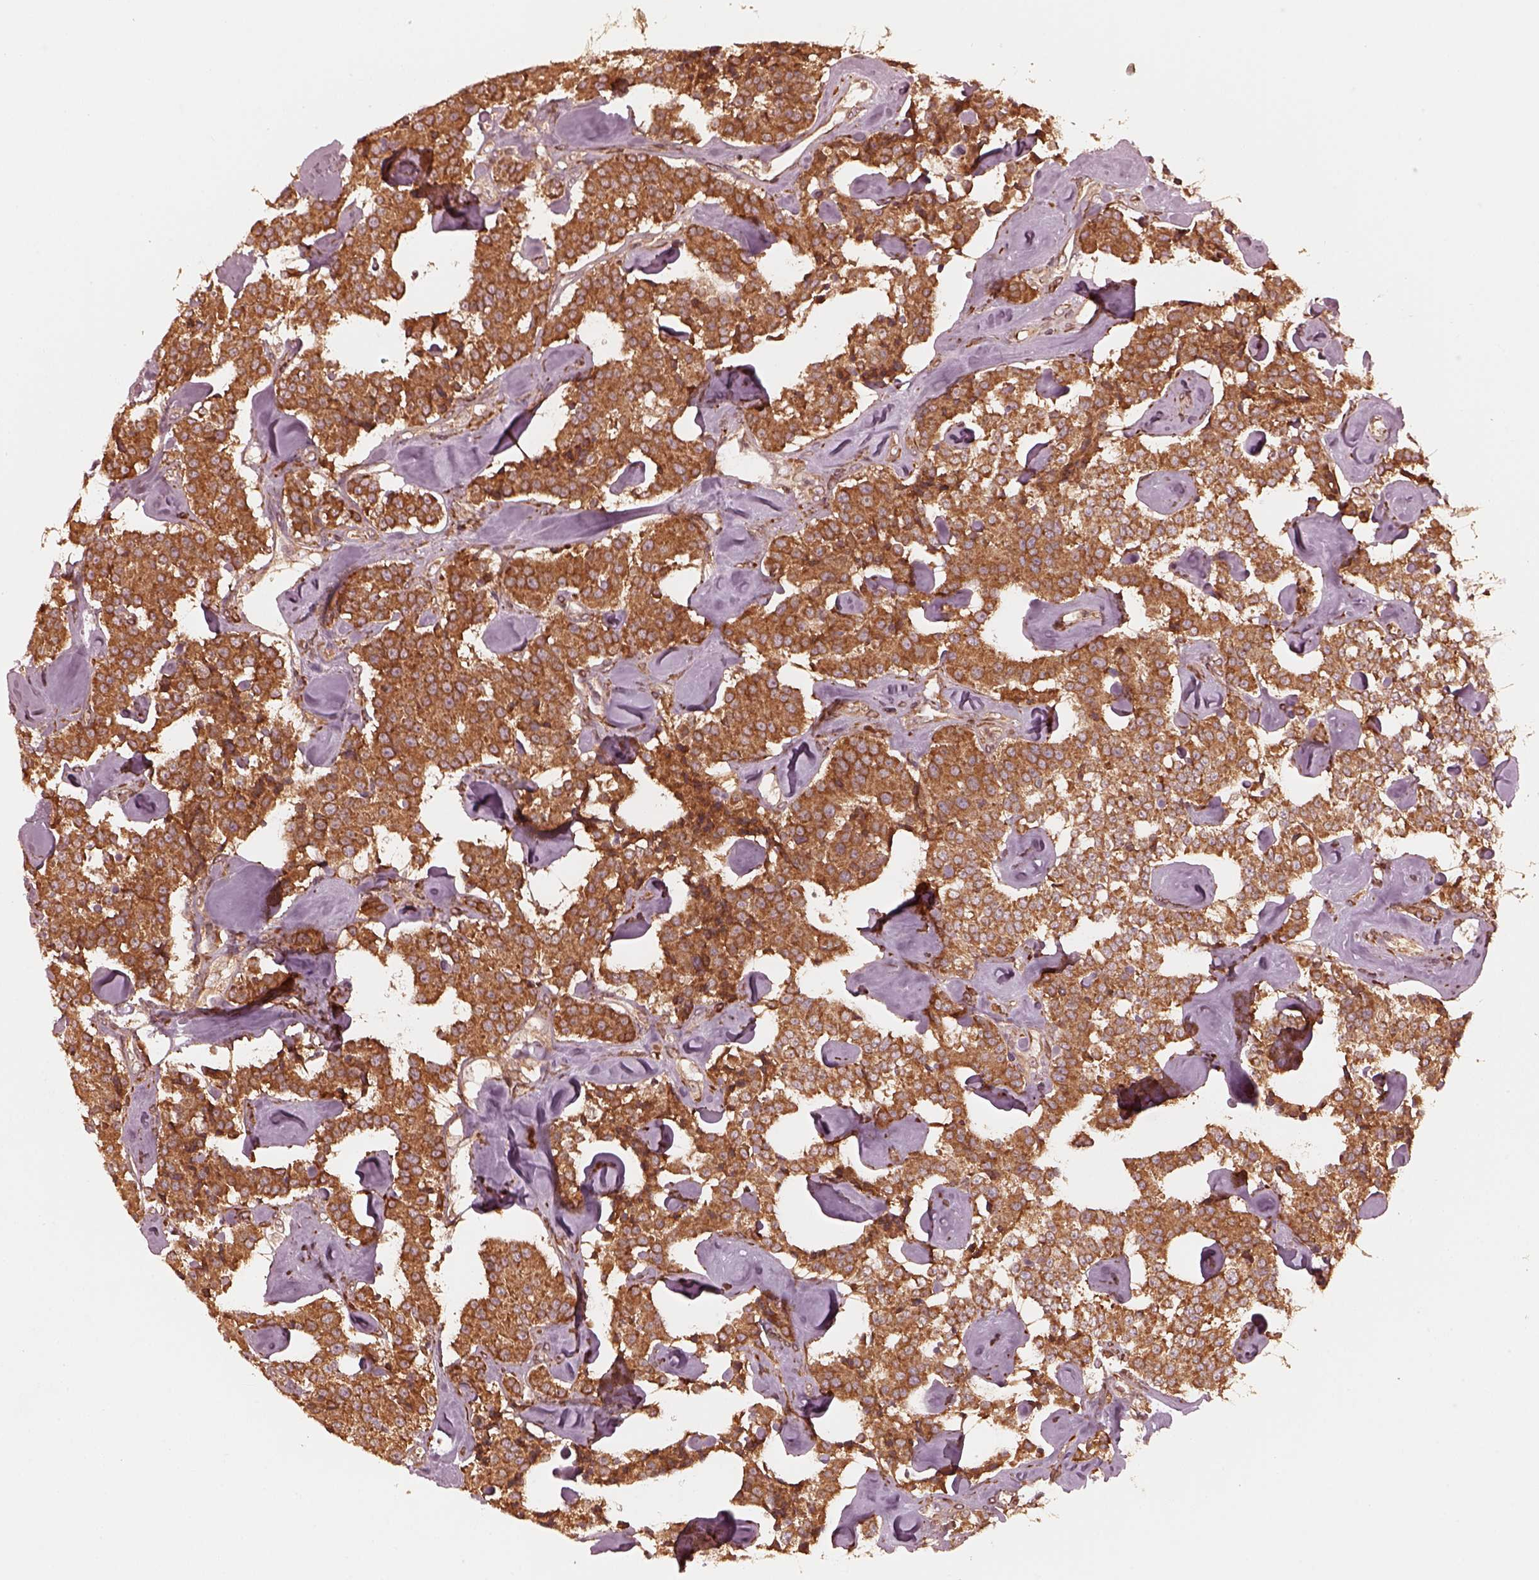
{"staining": {"intensity": "strong", "quantity": ">75%", "location": "cytoplasmic/membranous"}, "tissue": "carcinoid", "cell_type": "Tumor cells", "image_type": "cancer", "snomed": [{"axis": "morphology", "description": "Carcinoid, malignant, NOS"}, {"axis": "topography", "description": "Pancreas"}], "caption": "Tumor cells exhibit strong cytoplasmic/membranous staining in approximately >75% of cells in malignant carcinoid. The staining was performed using DAB to visualize the protein expression in brown, while the nuclei were stained in blue with hematoxylin (Magnification: 20x).", "gene": "AGPAT1", "patient": {"sex": "male", "age": 41}}